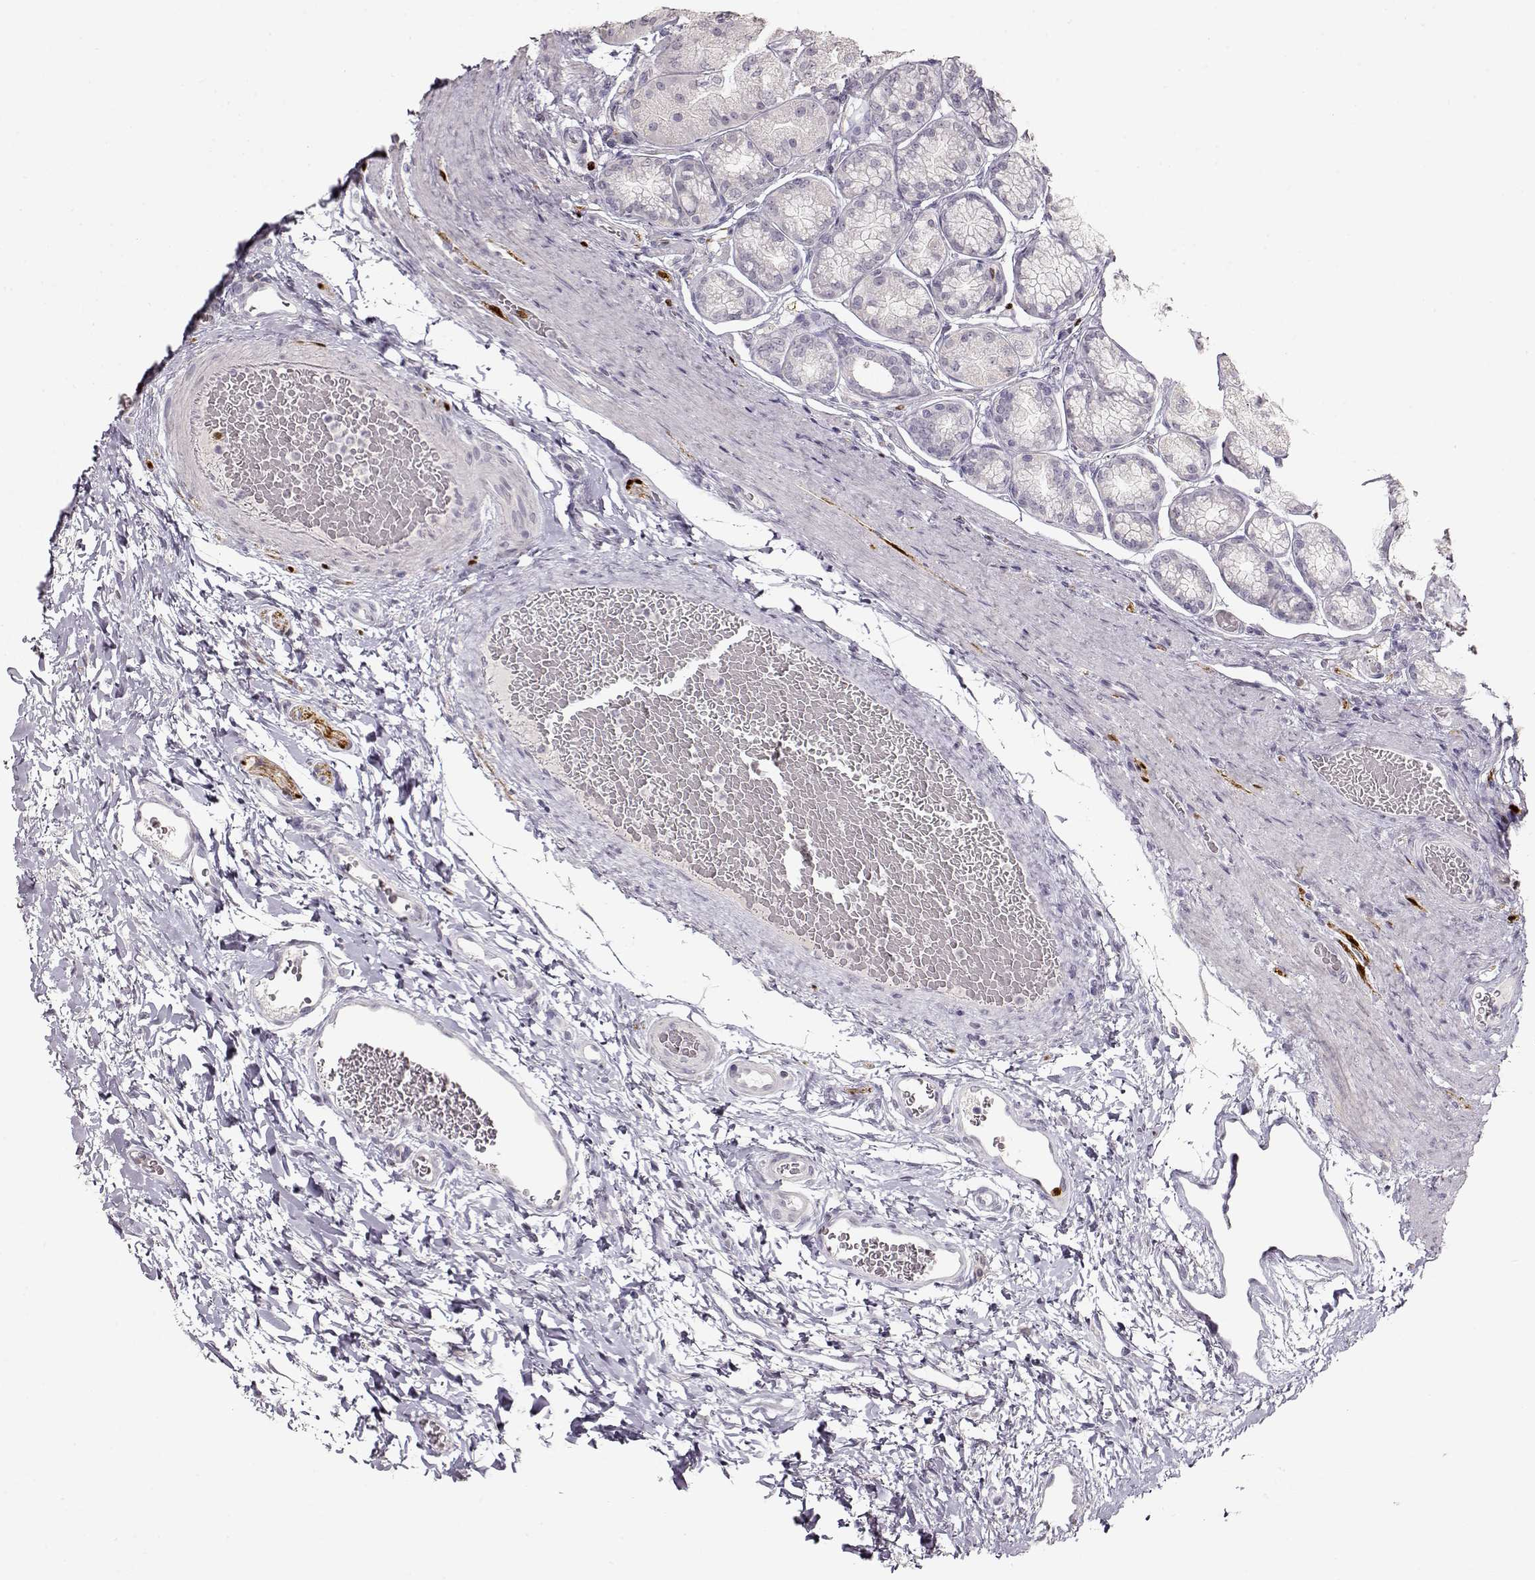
{"staining": {"intensity": "negative", "quantity": "none", "location": "none"}, "tissue": "stomach", "cell_type": "Glandular cells", "image_type": "normal", "snomed": [{"axis": "morphology", "description": "Normal tissue, NOS"}, {"axis": "morphology", "description": "Adenocarcinoma, NOS"}, {"axis": "morphology", "description": "Adenocarcinoma, High grade"}, {"axis": "topography", "description": "Stomach, upper"}, {"axis": "topography", "description": "Stomach"}], "caption": "Protein analysis of benign stomach demonstrates no significant expression in glandular cells. The staining was performed using DAB to visualize the protein expression in brown, while the nuclei were stained in blue with hematoxylin (Magnification: 20x).", "gene": "S100B", "patient": {"sex": "female", "age": 65}}